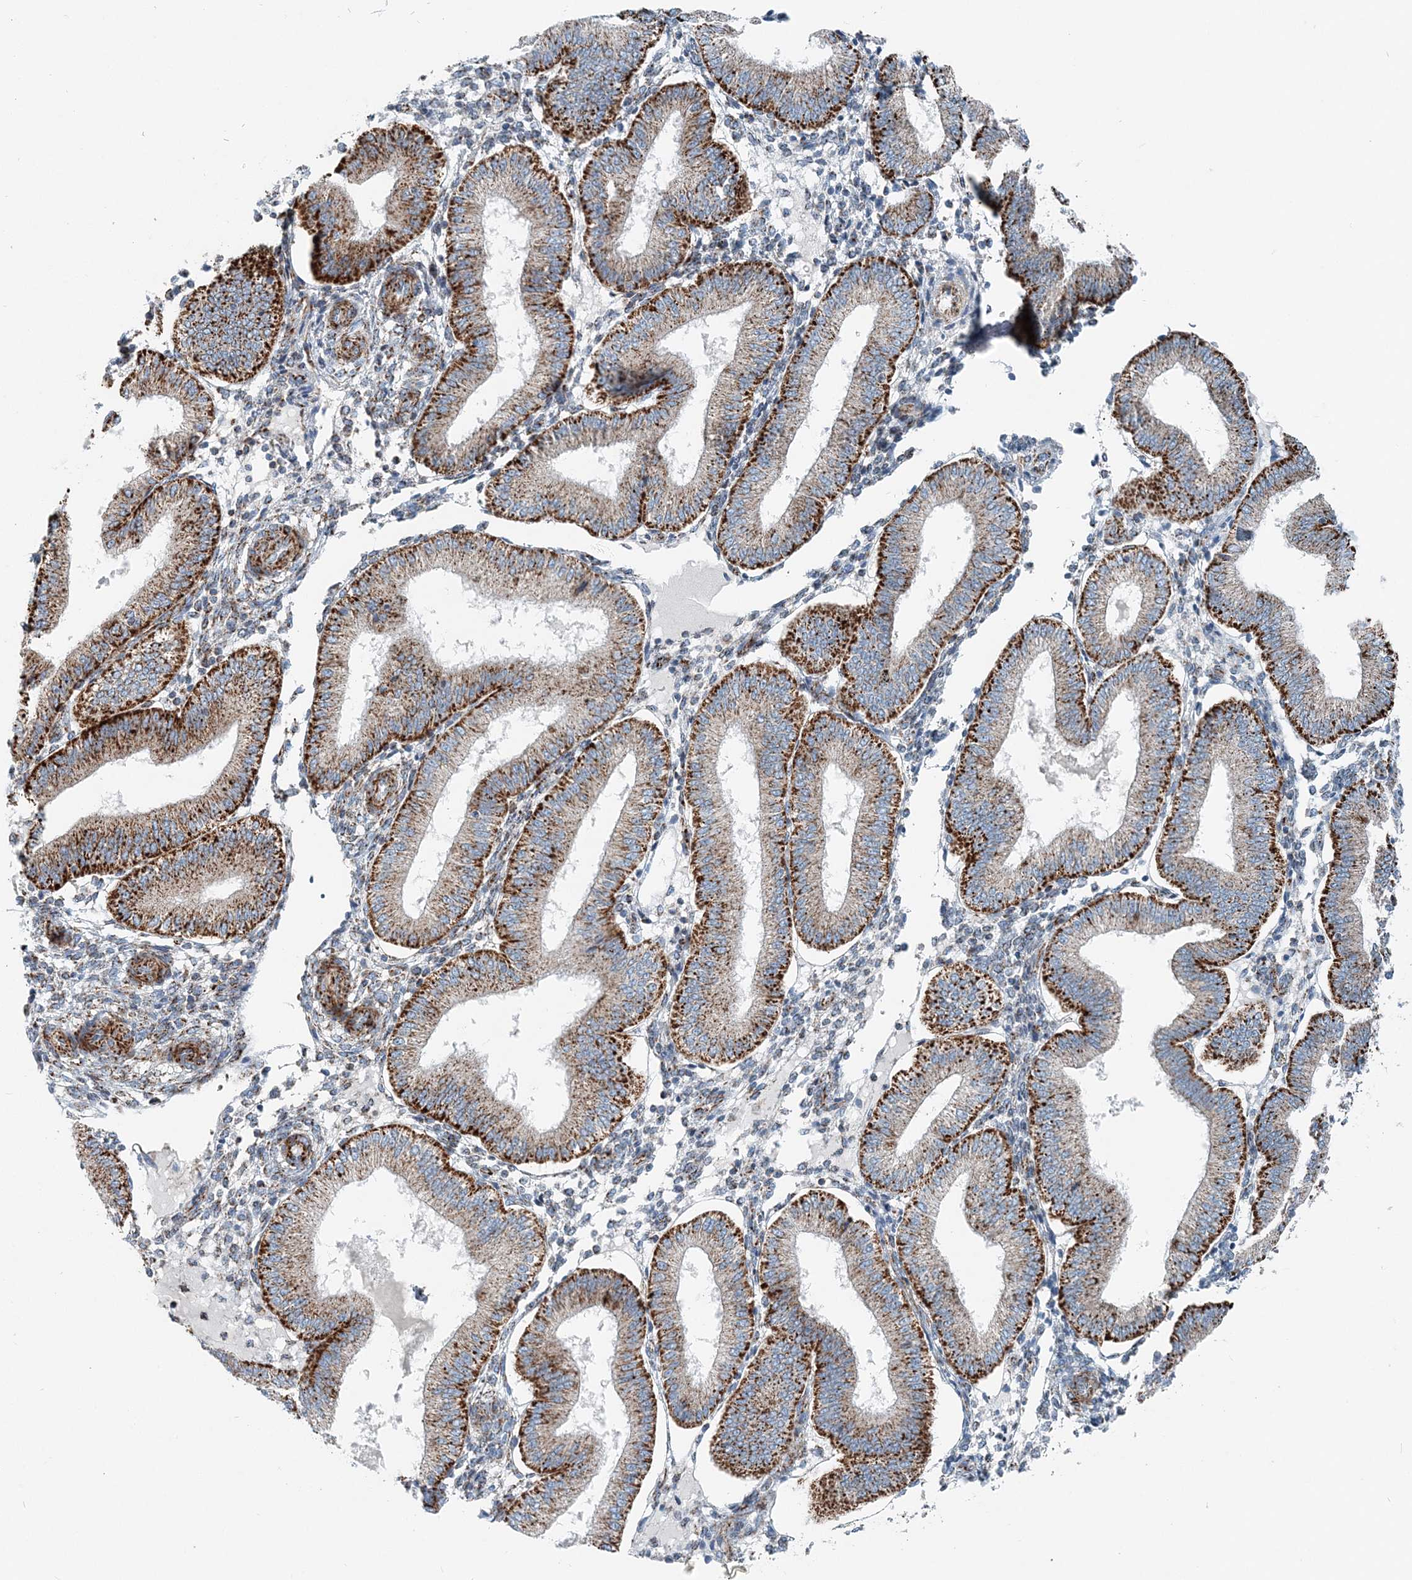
{"staining": {"intensity": "negative", "quantity": "none", "location": "none"}, "tissue": "endometrium", "cell_type": "Cells in endometrial stroma", "image_type": "normal", "snomed": [{"axis": "morphology", "description": "Normal tissue, NOS"}, {"axis": "topography", "description": "Endometrium"}], "caption": "Immunohistochemistry histopathology image of normal endometrium stained for a protein (brown), which exhibits no expression in cells in endometrial stroma.", "gene": "INTU", "patient": {"sex": "female", "age": 39}}